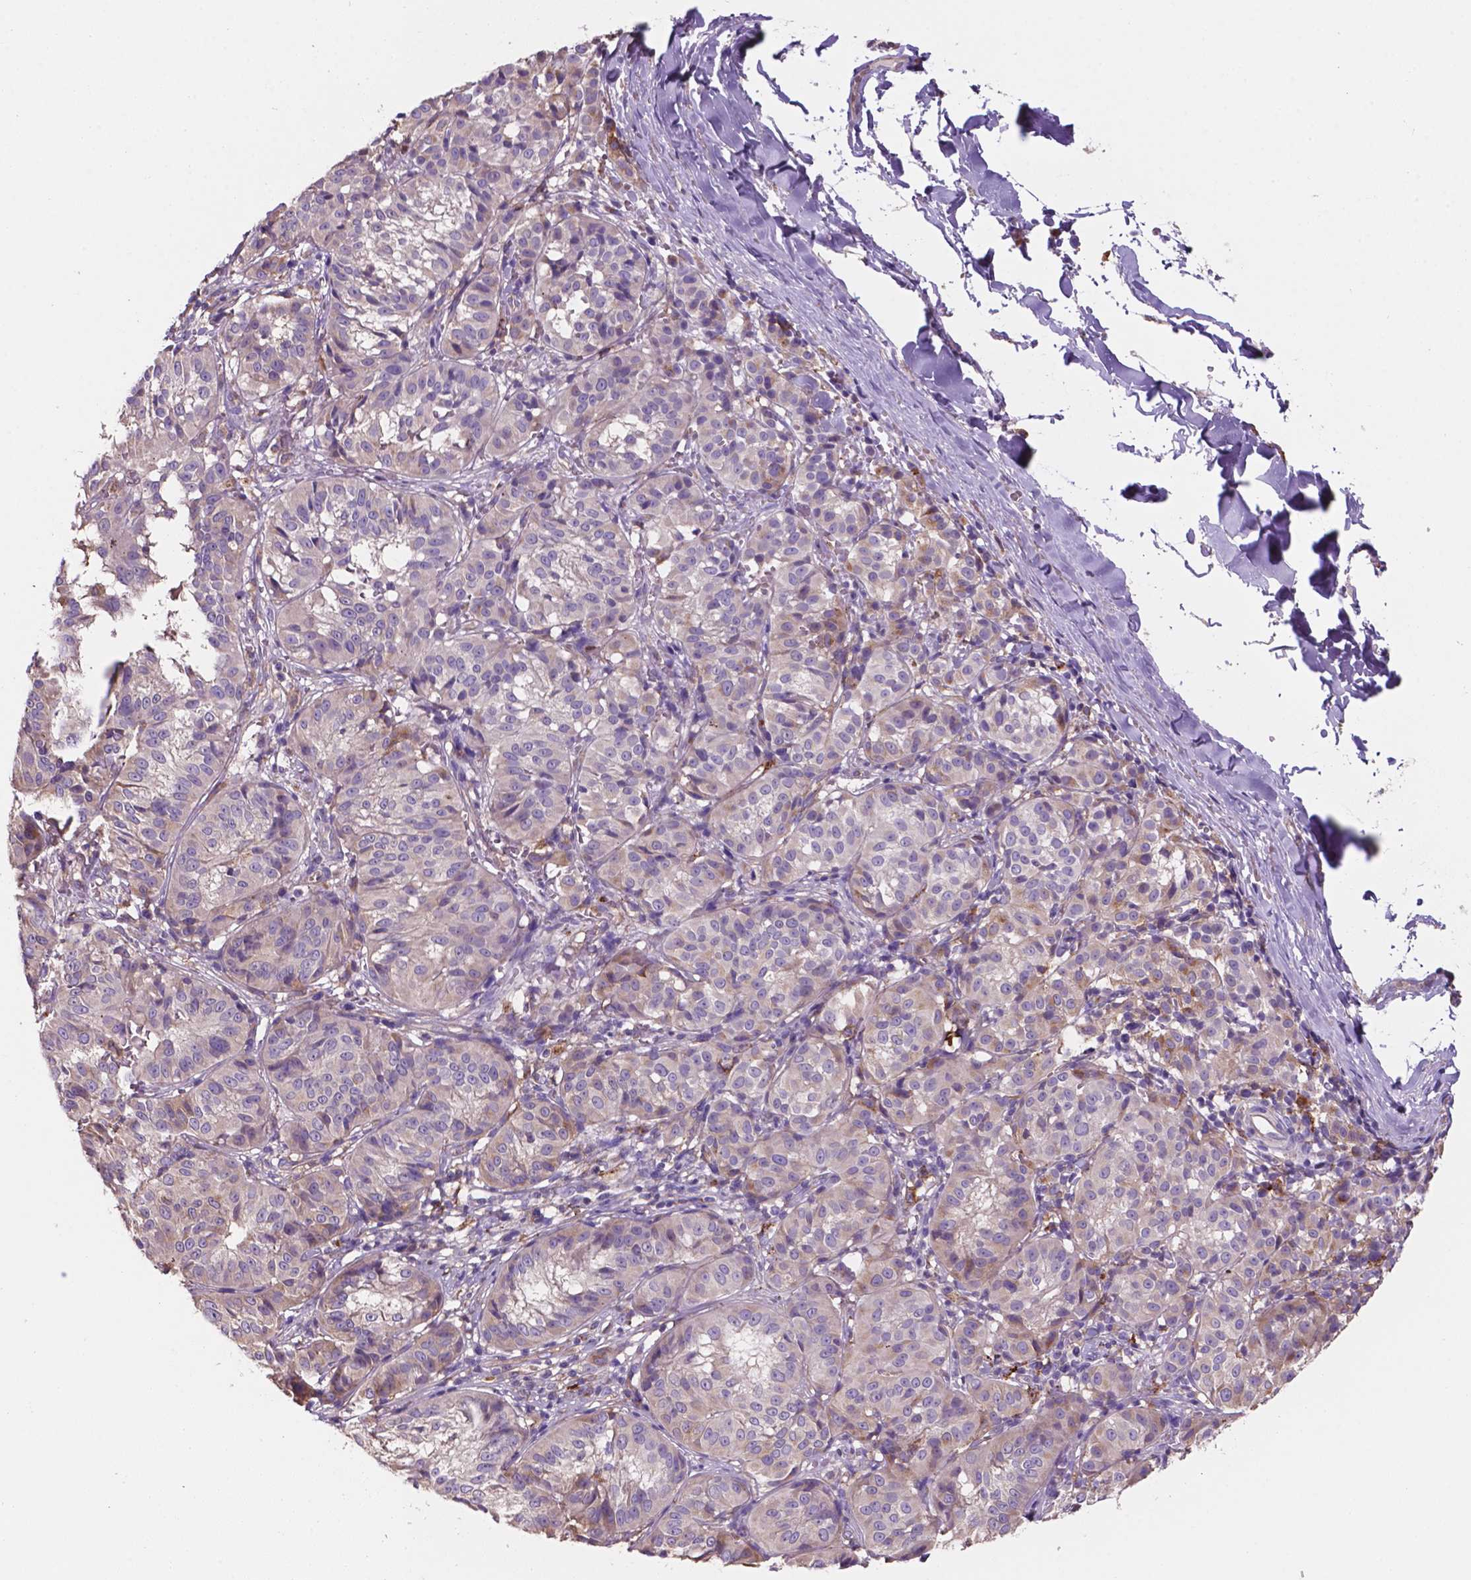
{"staining": {"intensity": "negative", "quantity": "none", "location": "none"}, "tissue": "melanoma", "cell_type": "Tumor cells", "image_type": "cancer", "snomed": [{"axis": "morphology", "description": "Malignant melanoma, NOS"}, {"axis": "topography", "description": "Skin"}], "caption": "There is no significant positivity in tumor cells of malignant melanoma.", "gene": "MKRN2OS", "patient": {"sex": "female", "age": 72}}